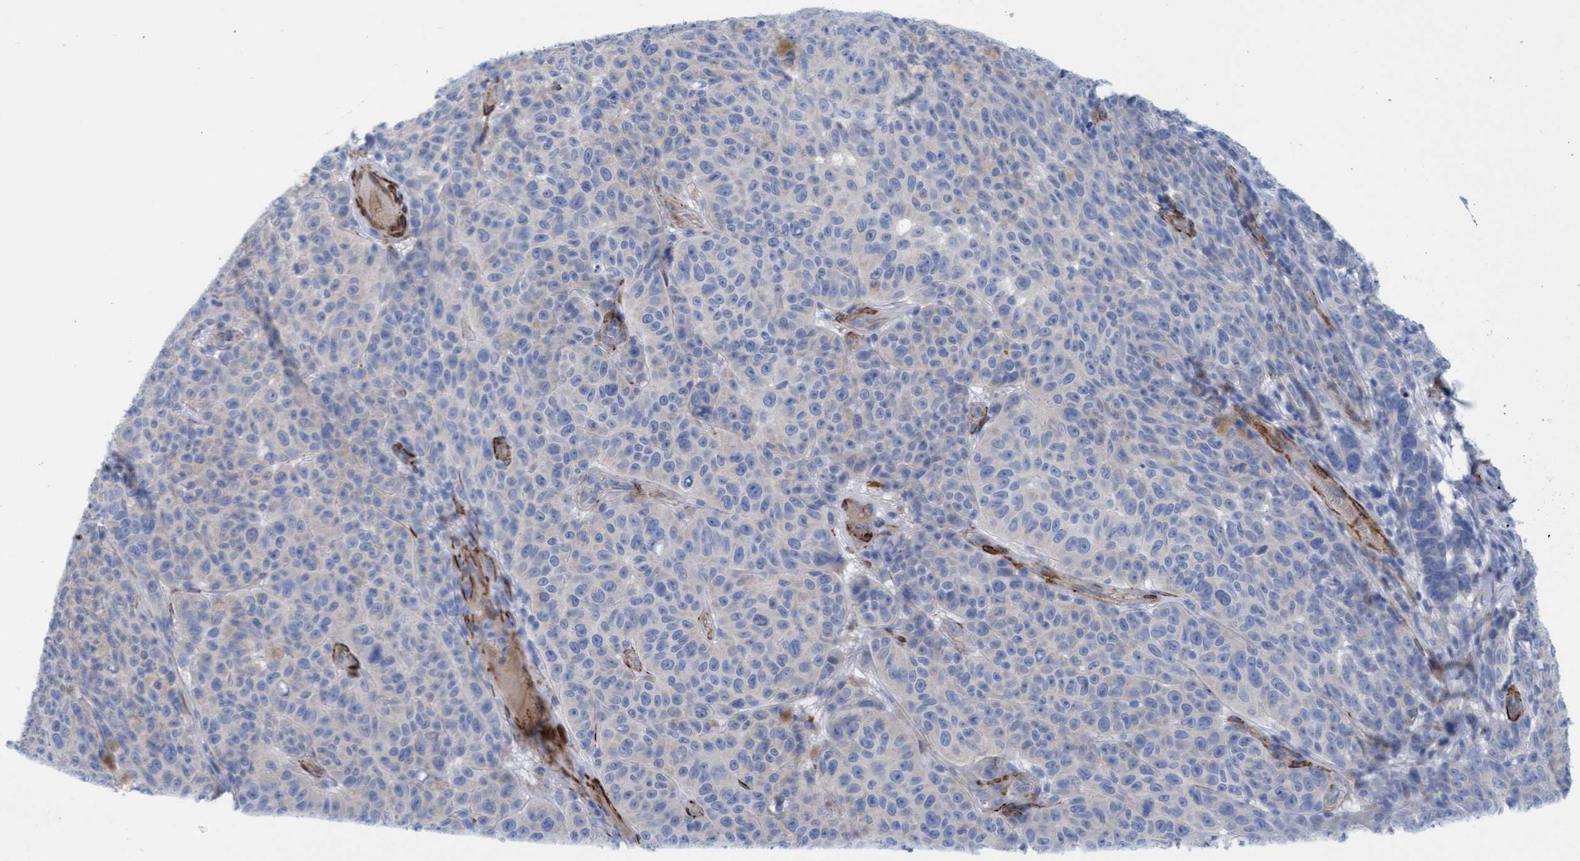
{"staining": {"intensity": "negative", "quantity": "none", "location": "none"}, "tissue": "melanoma", "cell_type": "Tumor cells", "image_type": "cancer", "snomed": [{"axis": "morphology", "description": "Malignant melanoma, NOS"}, {"axis": "topography", "description": "Skin"}], "caption": "A high-resolution image shows immunohistochemistry staining of malignant melanoma, which demonstrates no significant staining in tumor cells.", "gene": "MTFR1", "patient": {"sex": "female", "age": 82}}